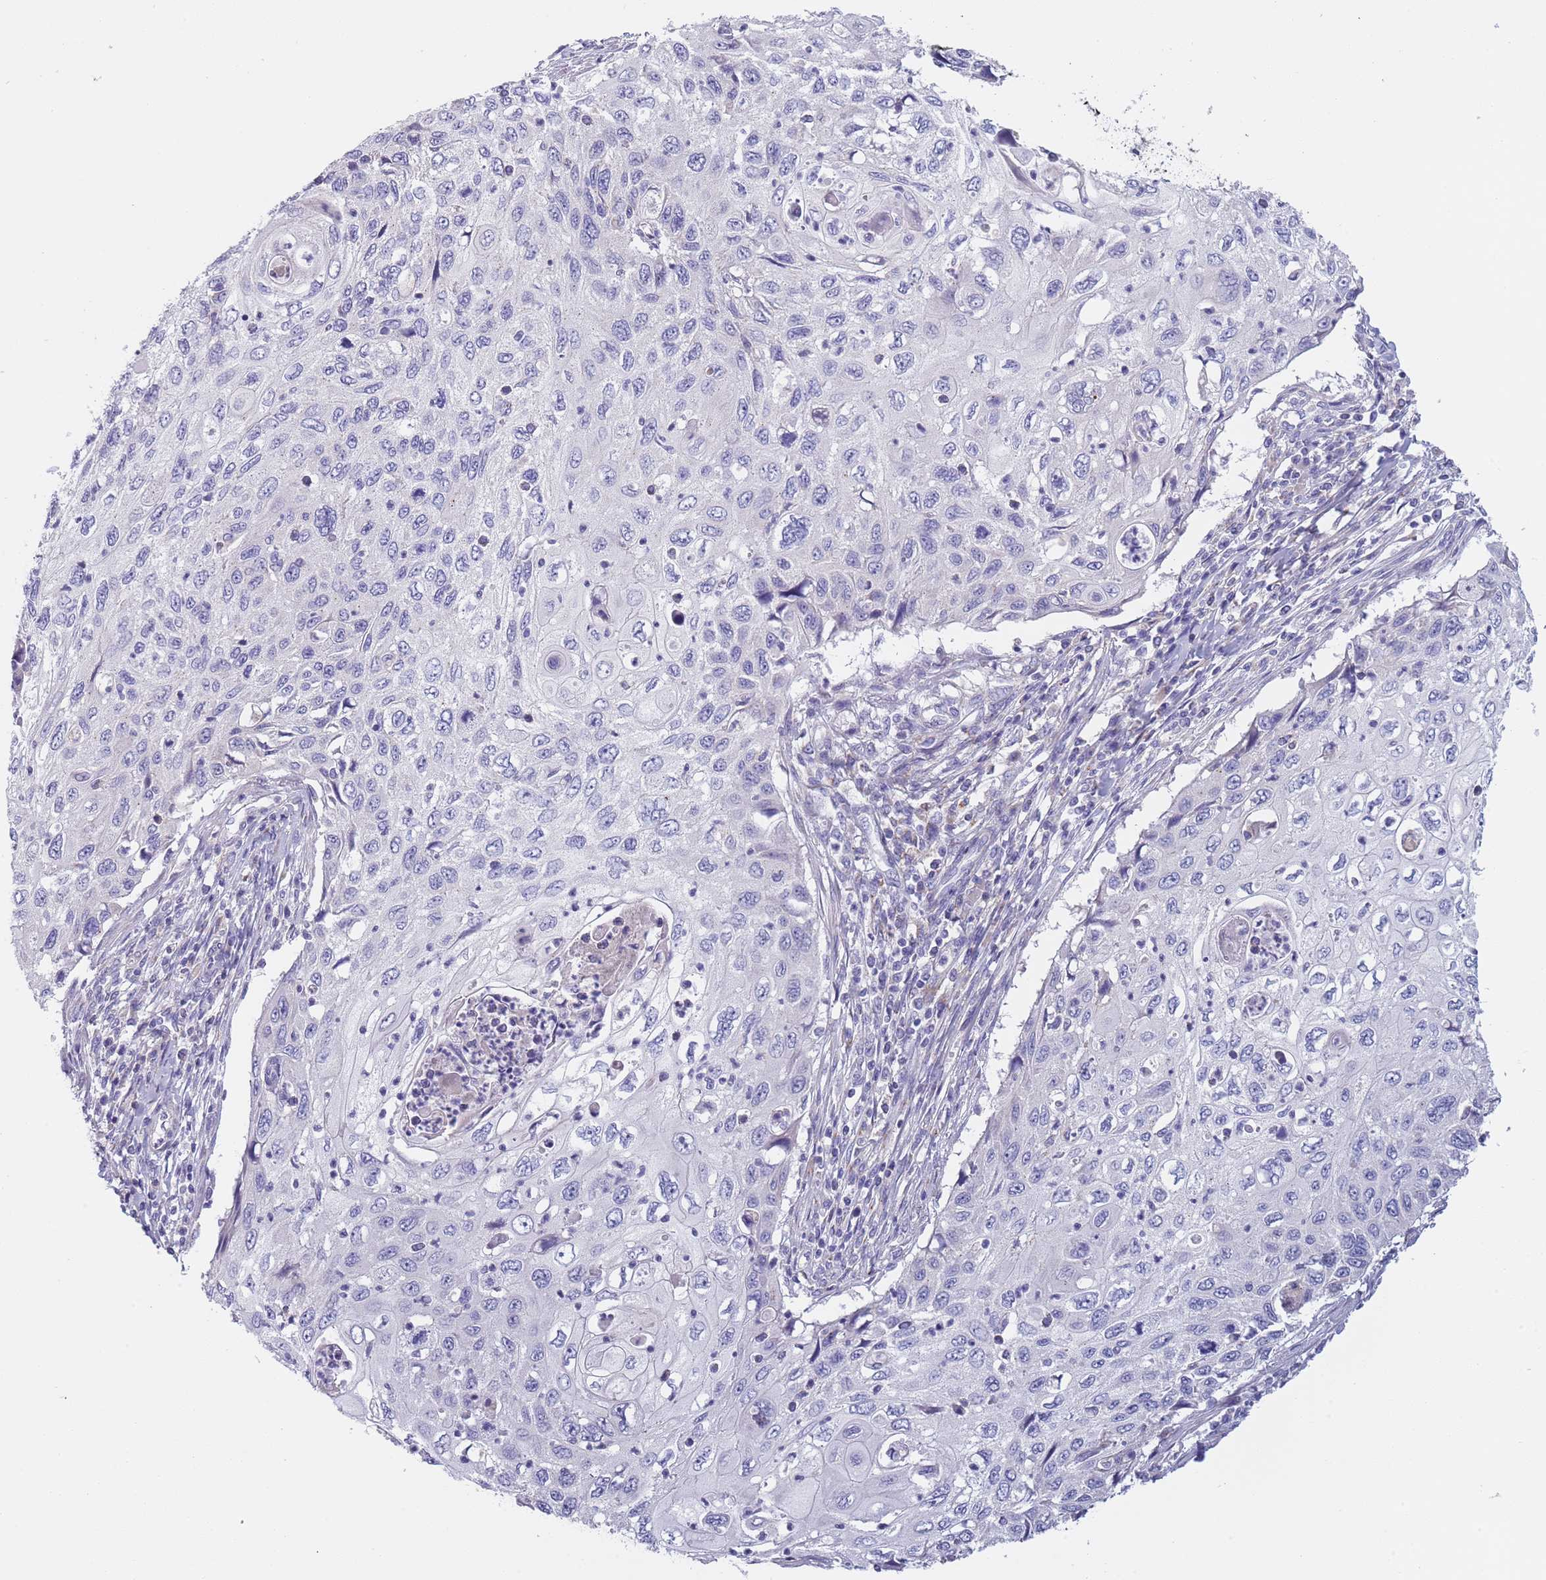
{"staining": {"intensity": "negative", "quantity": "none", "location": "none"}, "tissue": "cervical cancer", "cell_type": "Tumor cells", "image_type": "cancer", "snomed": [{"axis": "morphology", "description": "Squamous cell carcinoma, NOS"}, {"axis": "topography", "description": "Cervix"}], "caption": "This photomicrograph is of squamous cell carcinoma (cervical) stained with IHC to label a protein in brown with the nuclei are counter-stained blue. There is no positivity in tumor cells. The staining was performed using DAB (3,3'-diaminobenzidine) to visualize the protein expression in brown, while the nuclei were stained in blue with hematoxylin (Magnification: 20x).", "gene": "MAN1C1", "patient": {"sex": "female", "age": 70}}